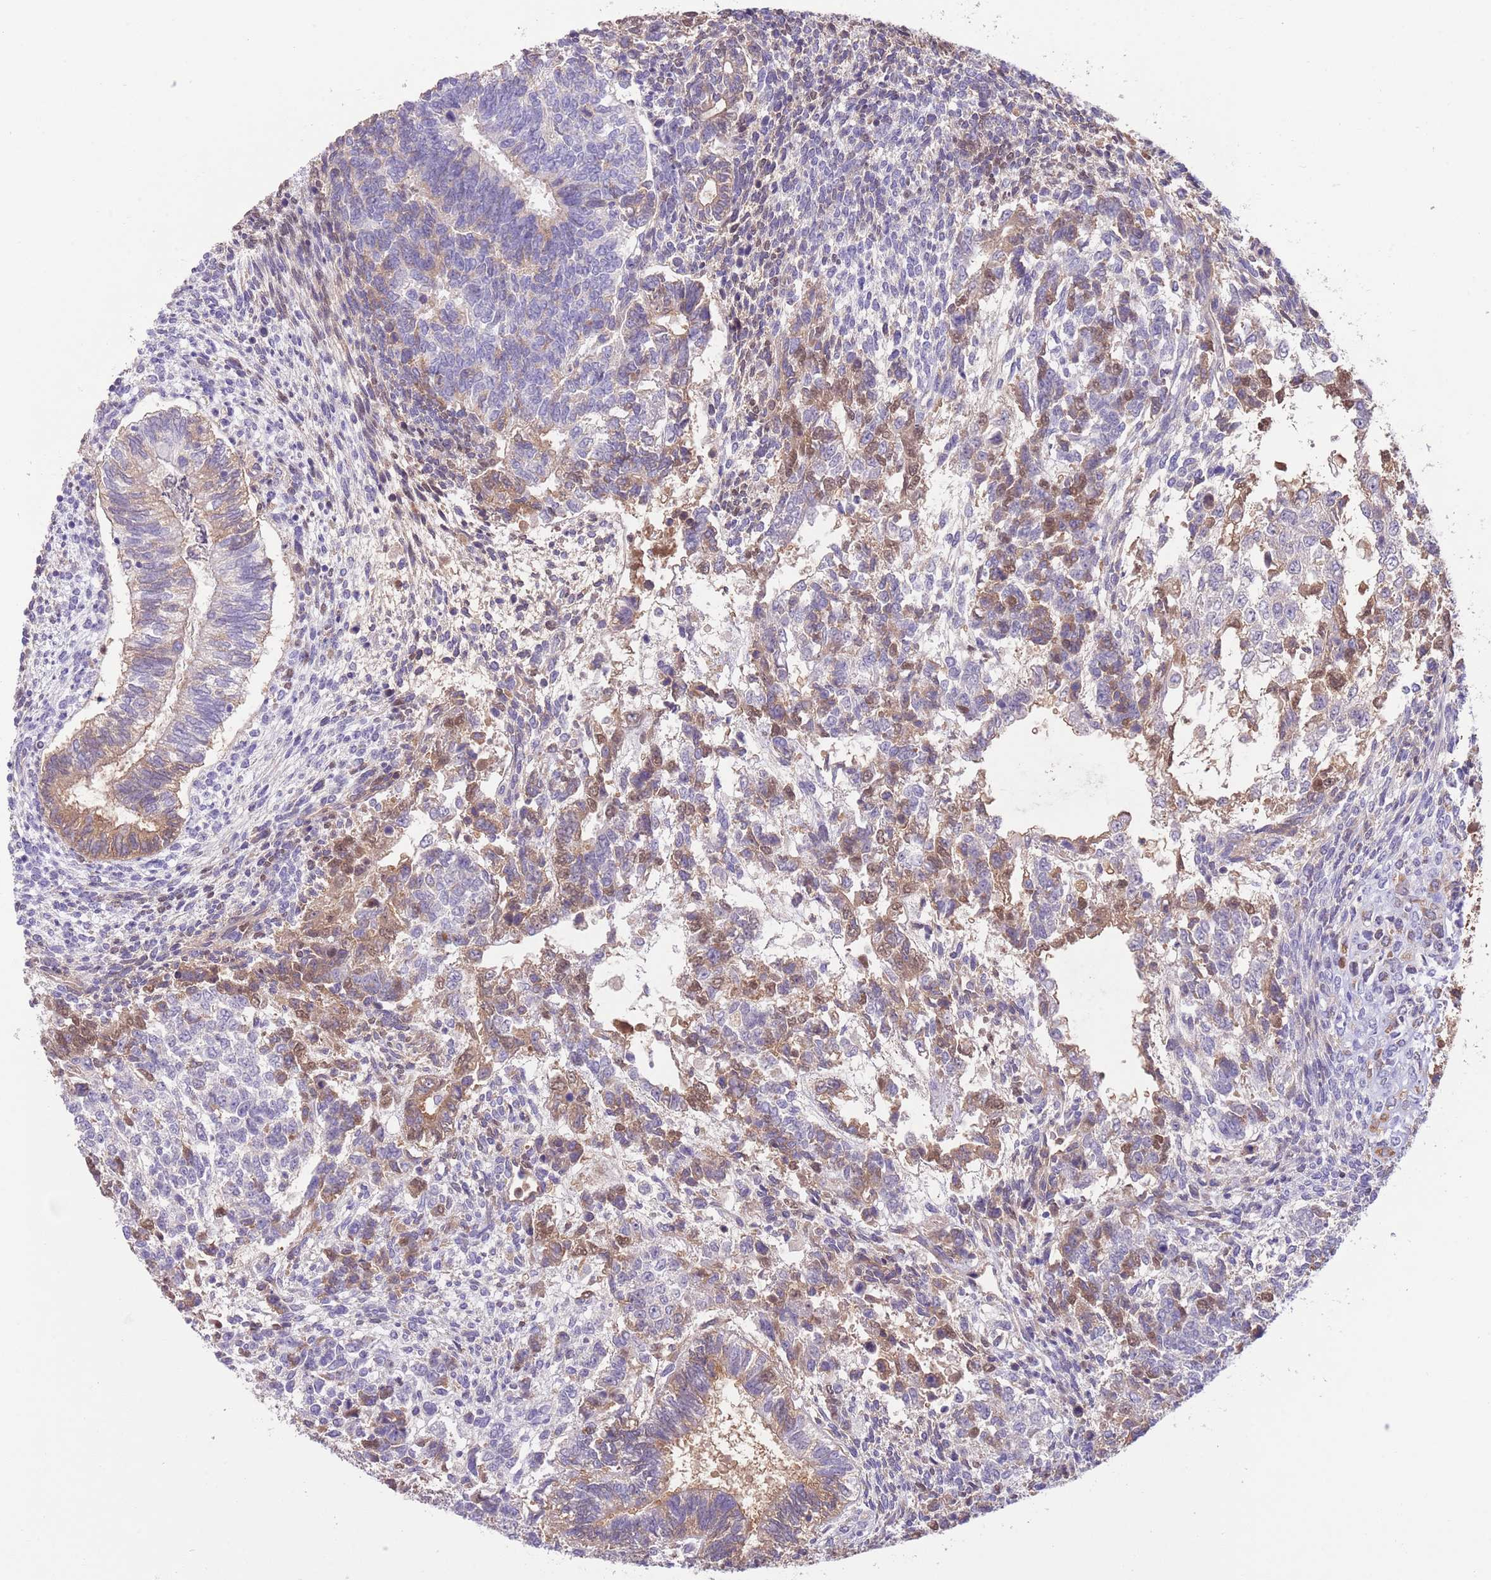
{"staining": {"intensity": "moderate", "quantity": "<25%", "location": "cytoplasmic/membranous"}, "tissue": "testis cancer", "cell_type": "Tumor cells", "image_type": "cancer", "snomed": [{"axis": "morphology", "description": "Carcinoma, Embryonal, NOS"}, {"axis": "topography", "description": "Testis"}], "caption": "Human testis cancer stained with a brown dye reveals moderate cytoplasmic/membranous positive expression in about <25% of tumor cells.", "gene": "IGFL4", "patient": {"sex": "male", "age": 23}}